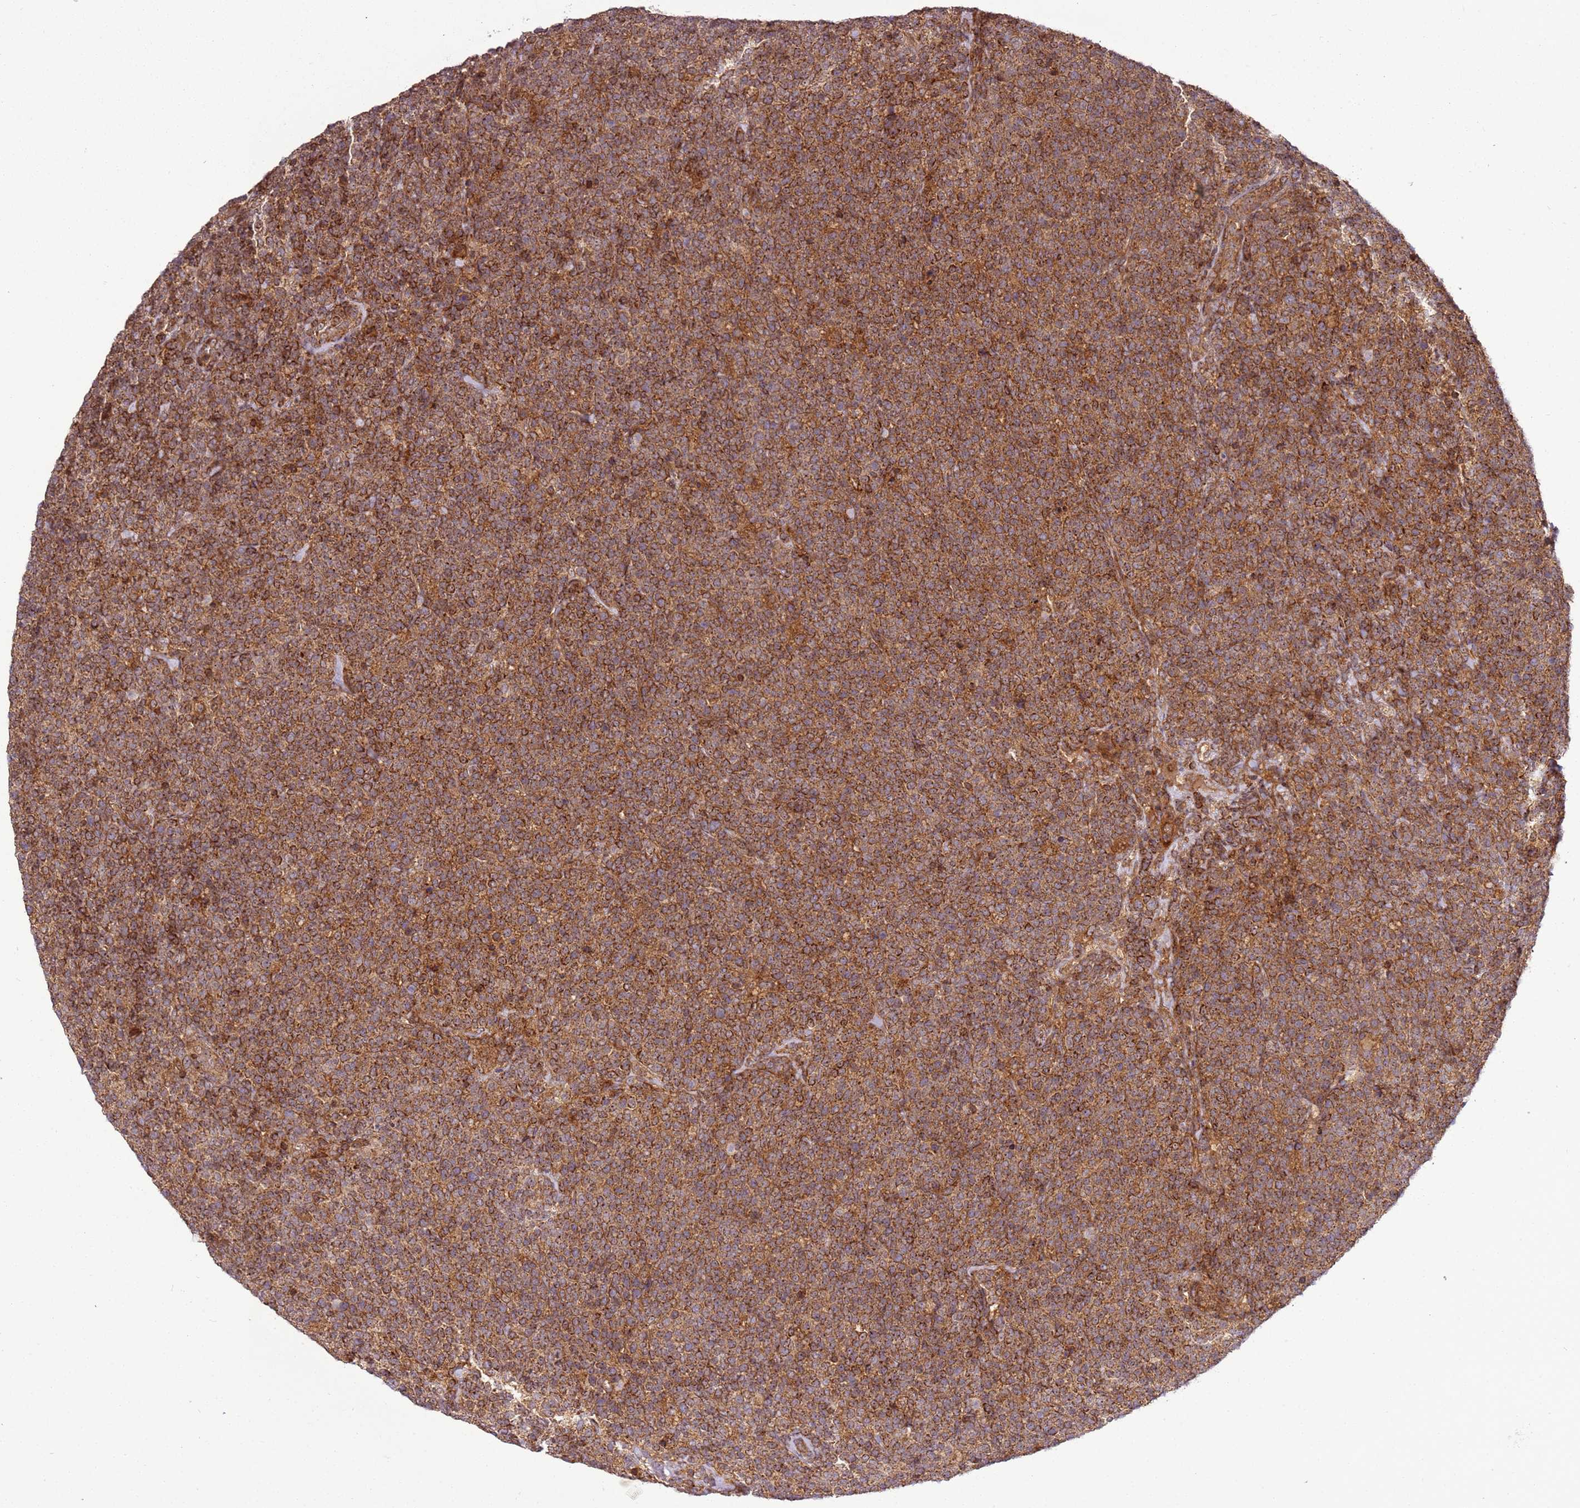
{"staining": {"intensity": "moderate", "quantity": ">75%", "location": "cytoplasmic/membranous"}, "tissue": "lymphoma", "cell_type": "Tumor cells", "image_type": "cancer", "snomed": [{"axis": "morphology", "description": "Malignant lymphoma, non-Hodgkin's type, High grade"}, {"axis": "topography", "description": "Lymph node"}], "caption": "A brown stain highlights moderate cytoplasmic/membranous staining of a protein in malignant lymphoma, non-Hodgkin's type (high-grade) tumor cells.", "gene": "RASA3", "patient": {"sex": "male", "age": 61}}